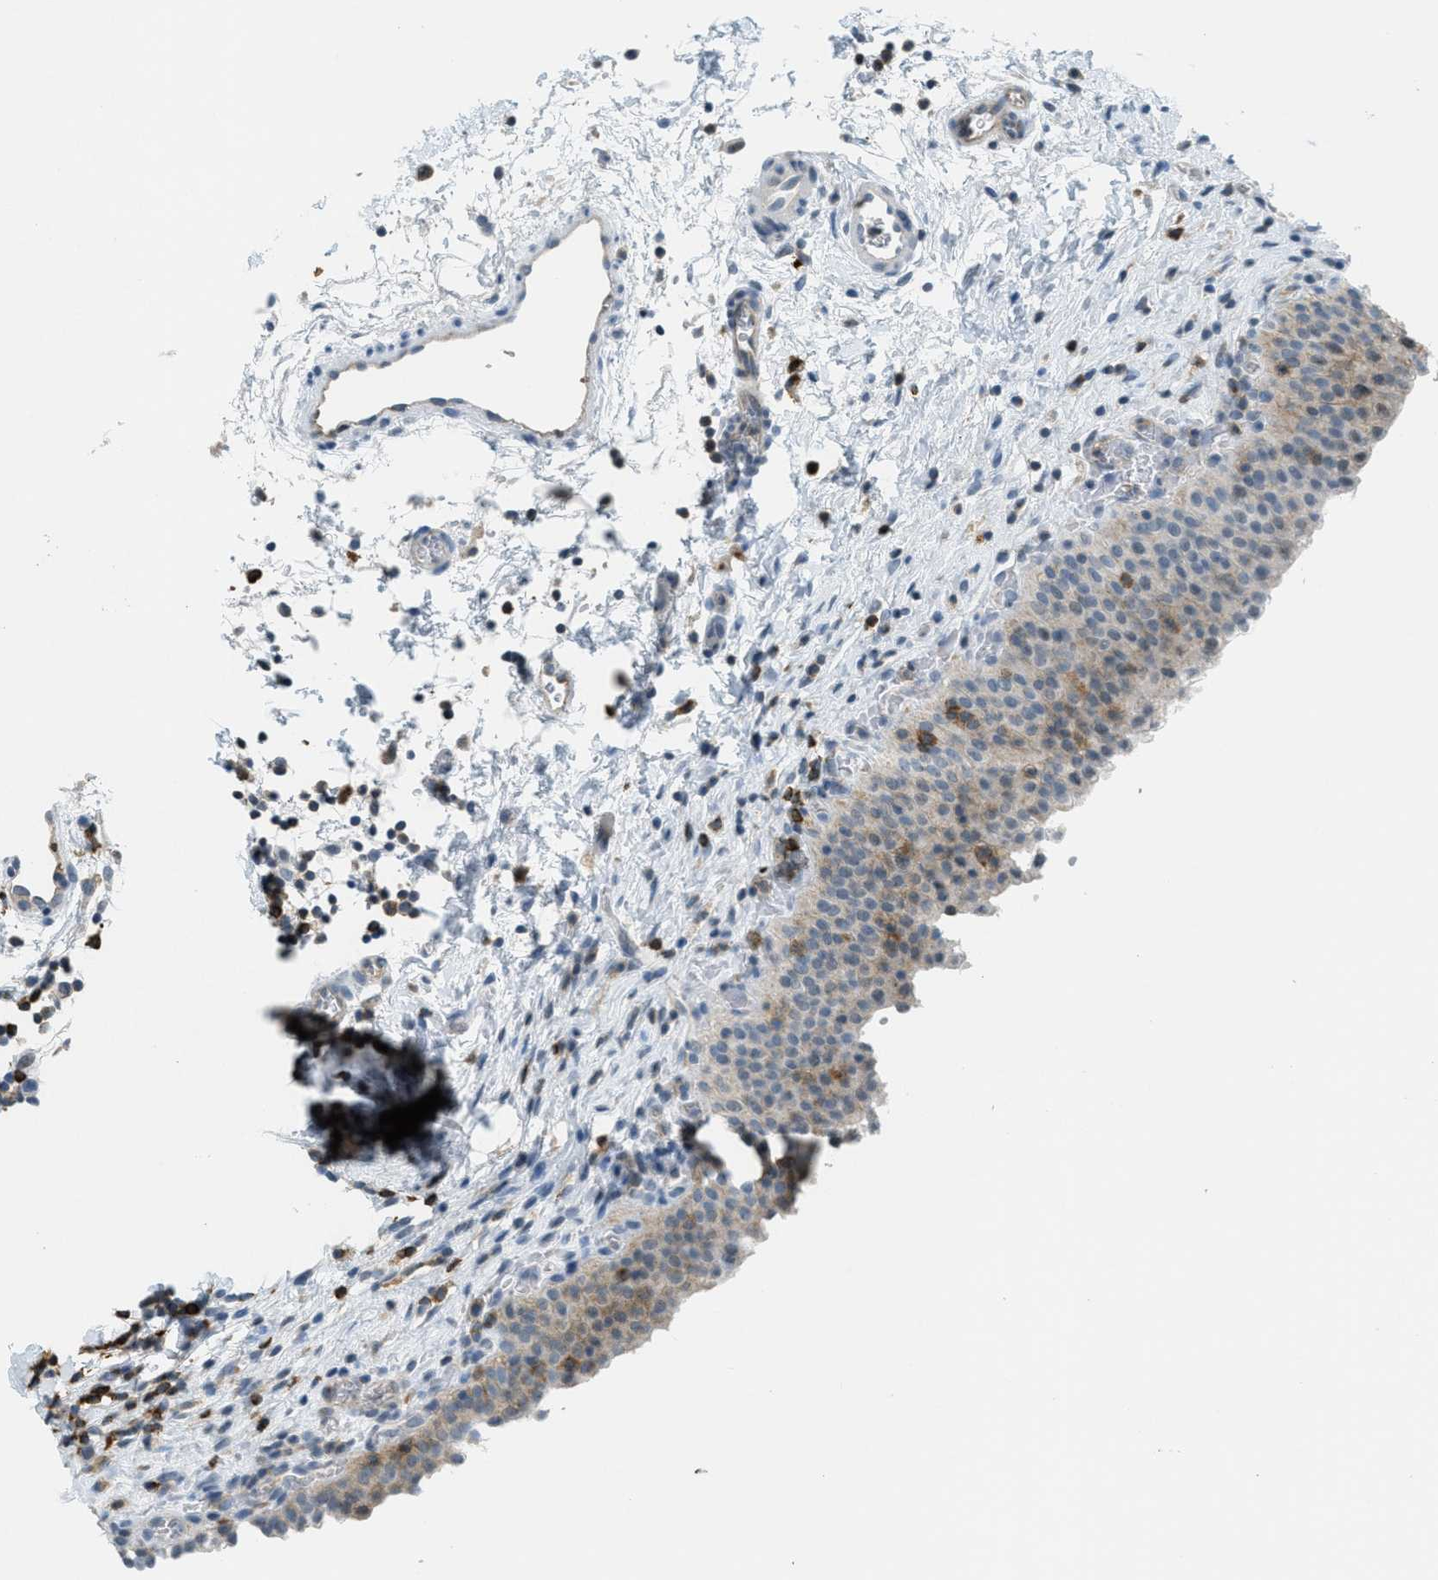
{"staining": {"intensity": "moderate", "quantity": "<25%", "location": "cytoplasmic/membranous"}, "tissue": "urinary bladder", "cell_type": "Urothelial cells", "image_type": "normal", "snomed": [{"axis": "morphology", "description": "Normal tissue, NOS"}, {"axis": "topography", "description": "Urinary bladder"}], "caption": "This is an image of IHC staining of benign urinary bladder, which shows moderate positivity in the cytoplasmic/membranous of urothelial cells.", "gene": "FYN", "patient": {"sex": "male", "age": 51}}